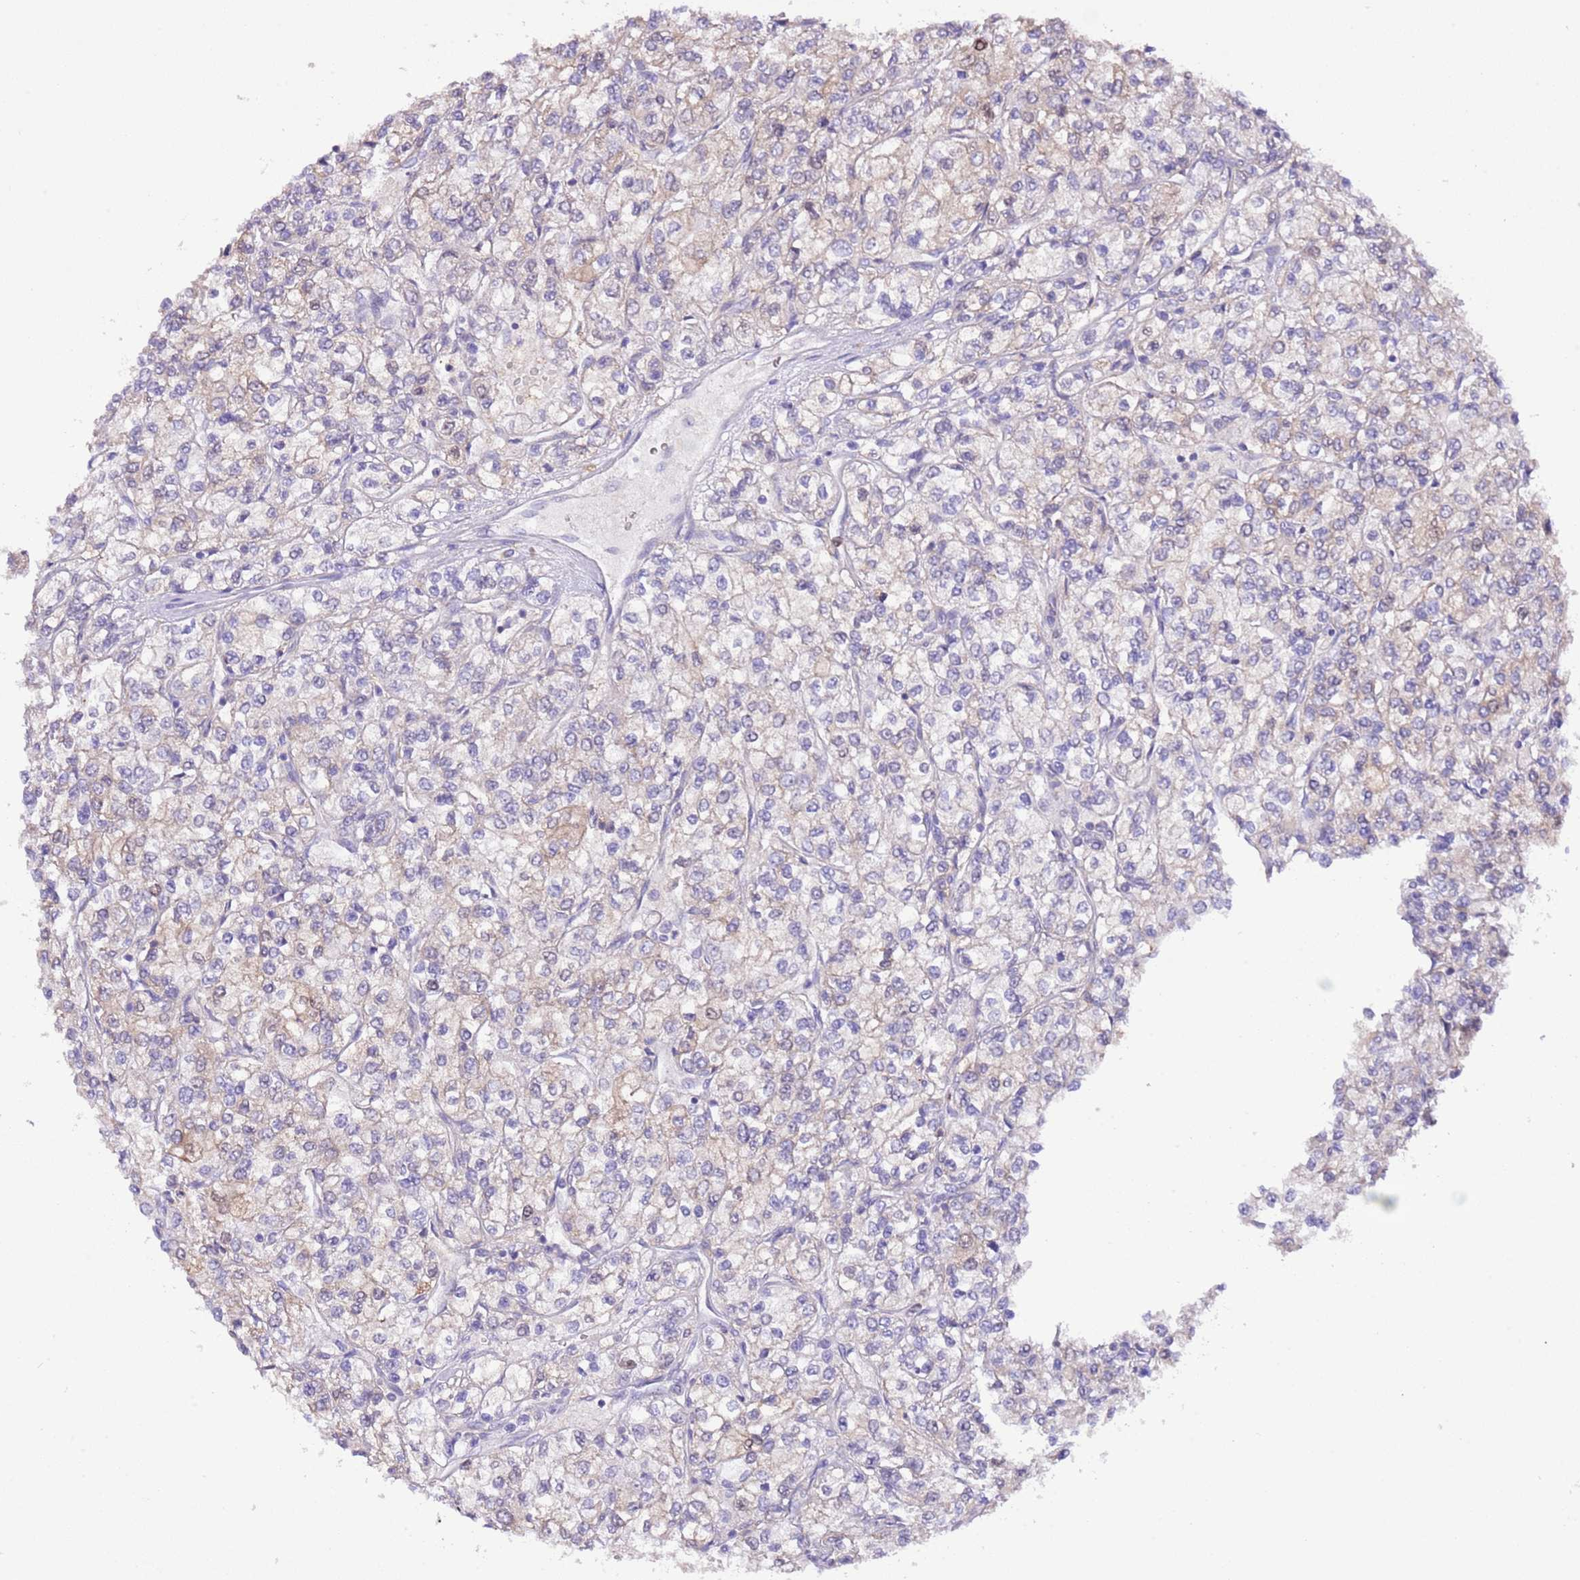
{"staining": {"intensity": "negative", "quantity": "none", "location": "none"}, "tissue": "renal cancer", "cell_type": "Tumor cells", "image_type": "cancer", "snomed": [{"axis": "morphology", "description": "Adenocarcinoma, NOS"}, {"axis": "topography", "description": "Kidney"}], "caption": "Tumor cells show no significant expression in renal cancer.", "gene": "PRR32", "patient": {"sex": "male", "age": 80}}